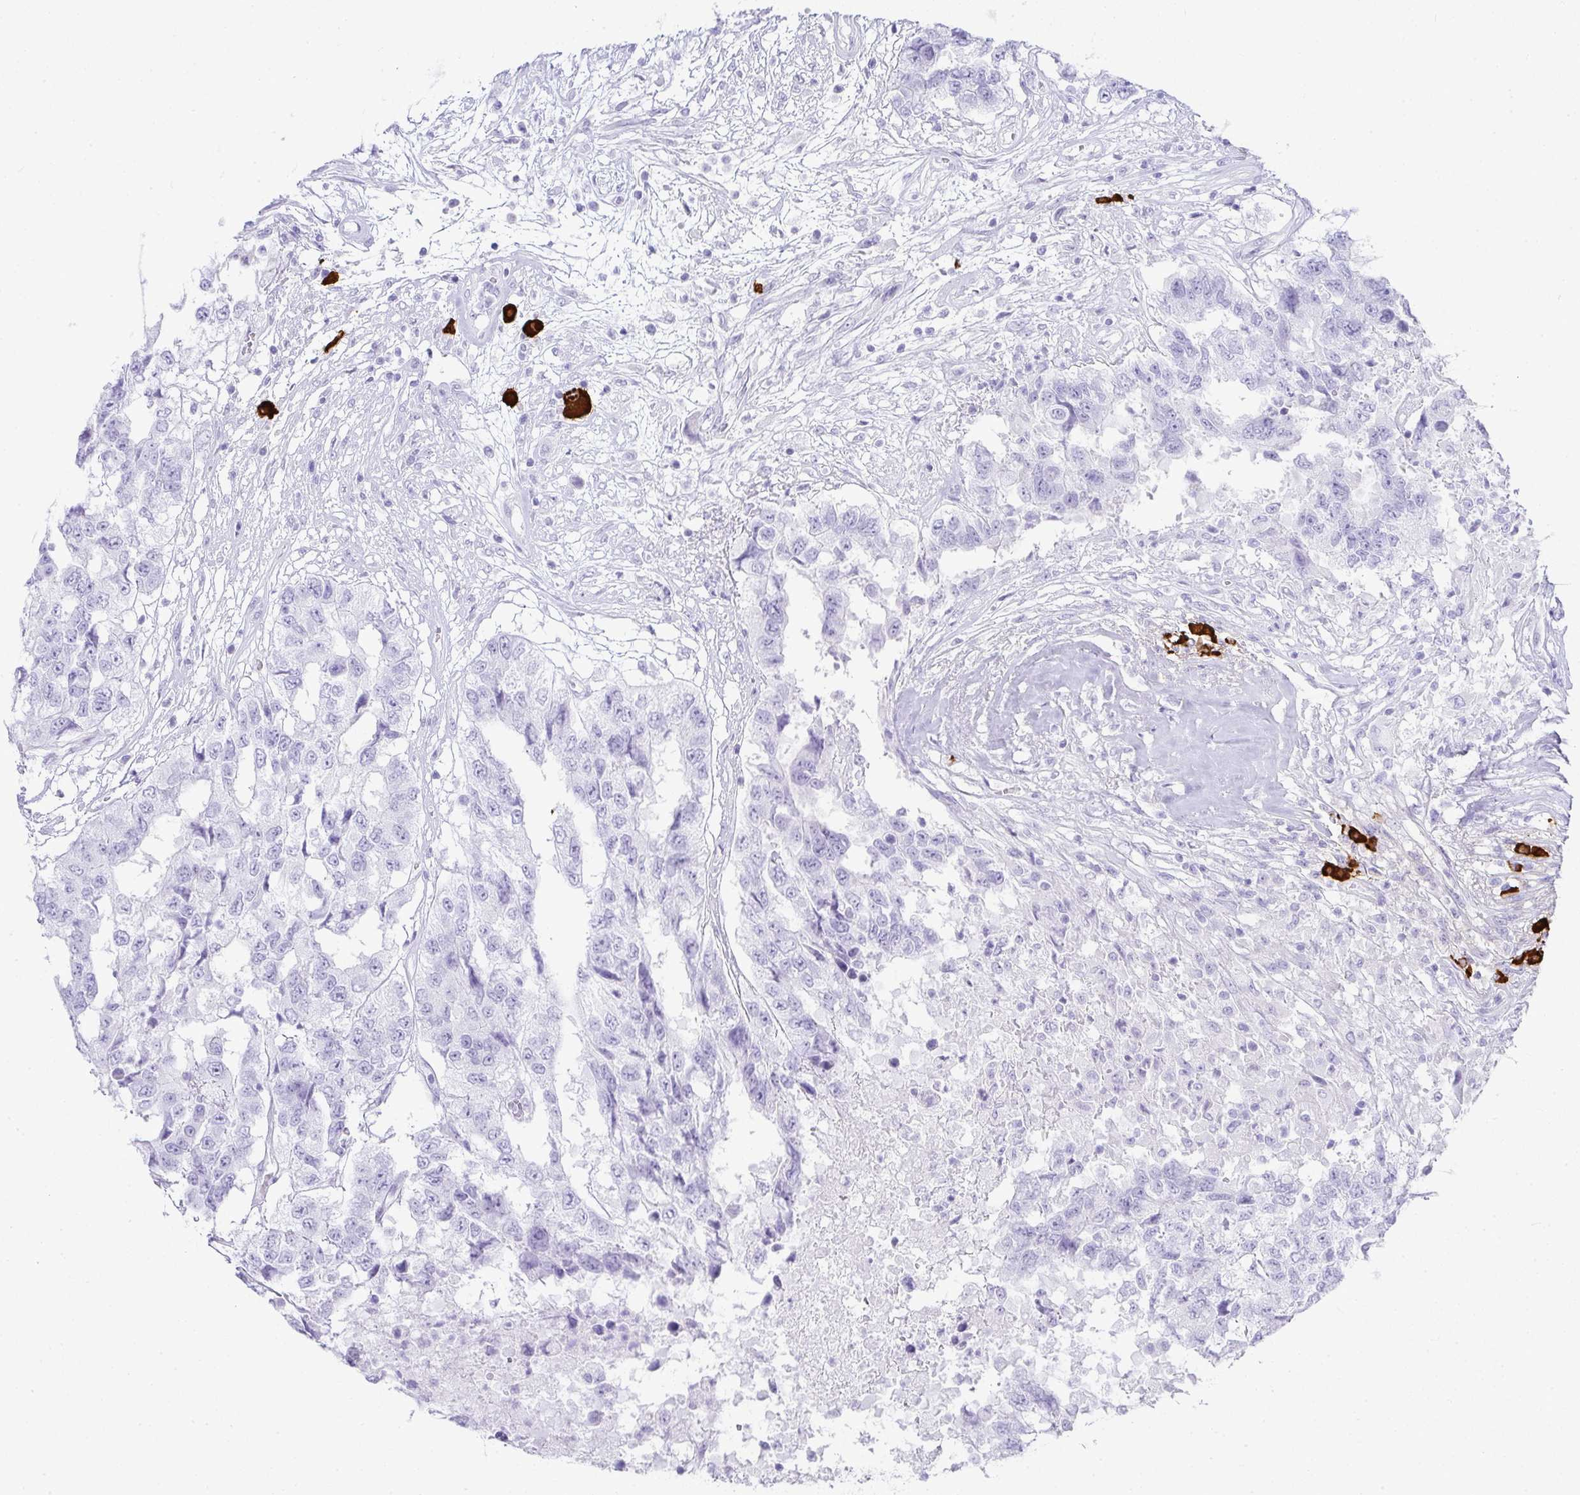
{"staining": {"intensity": "negative", "quantity": "none", "location": "none"}, "tissue": "testis cancer", "cell_type": "Tumor cells", "image_type": "cancer", "snomed": [{"axis": "morphology", "description": "Carcinoma, Embryonal, NOS"}, {"axis": "topography", "description": "Testis"}], "caption": "This is a photomicrograph of immunohistochemistry staining of embryonal carcinoma (testis), which shows no staining in tumor cells.", "gene": "CDADC1", "patient": {"sex": "male", "age": 83}}